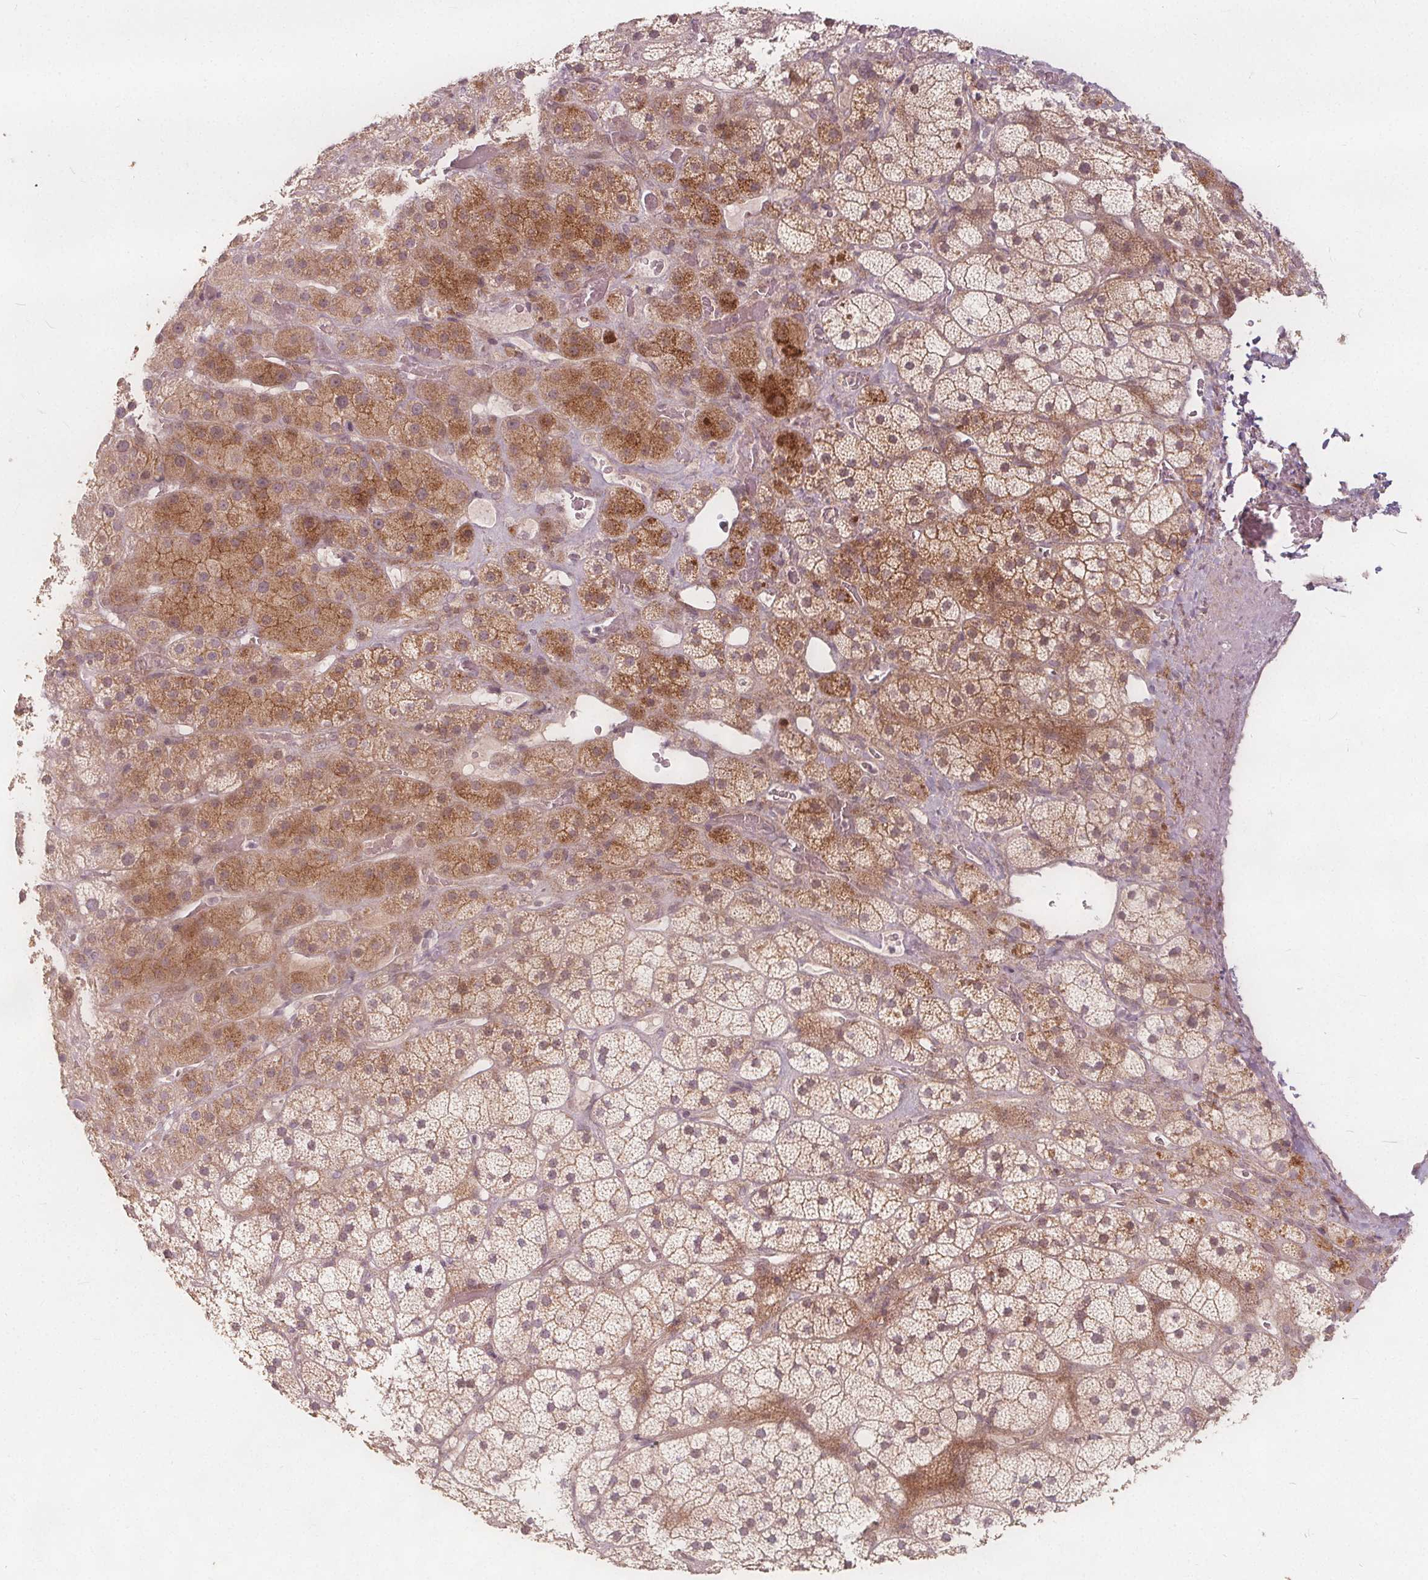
{"staining": {"intensity": "moderate", "quantity": "25%-75%", "location": "cytoplasmic/membranous"}, "tissue": "adrenal gland", "cell_type": "Glandular cells", "image_type": "normal", "snomed": [{"axis": "morphology", "description": "Normal tissue, NOS"}, {"axis": "topography", "description": "Adrenal gland"}], "caption": "IHC of normal human adrenal gland exhibits medium levels of moderate cytoplasmic/membranous positivity in about 25%-75% of glandular cells. The protein is shown in brown color, while the nuclei are stained blue.", "gene": "PTPRT", "patient": {"sex": "male", "age": 57}}